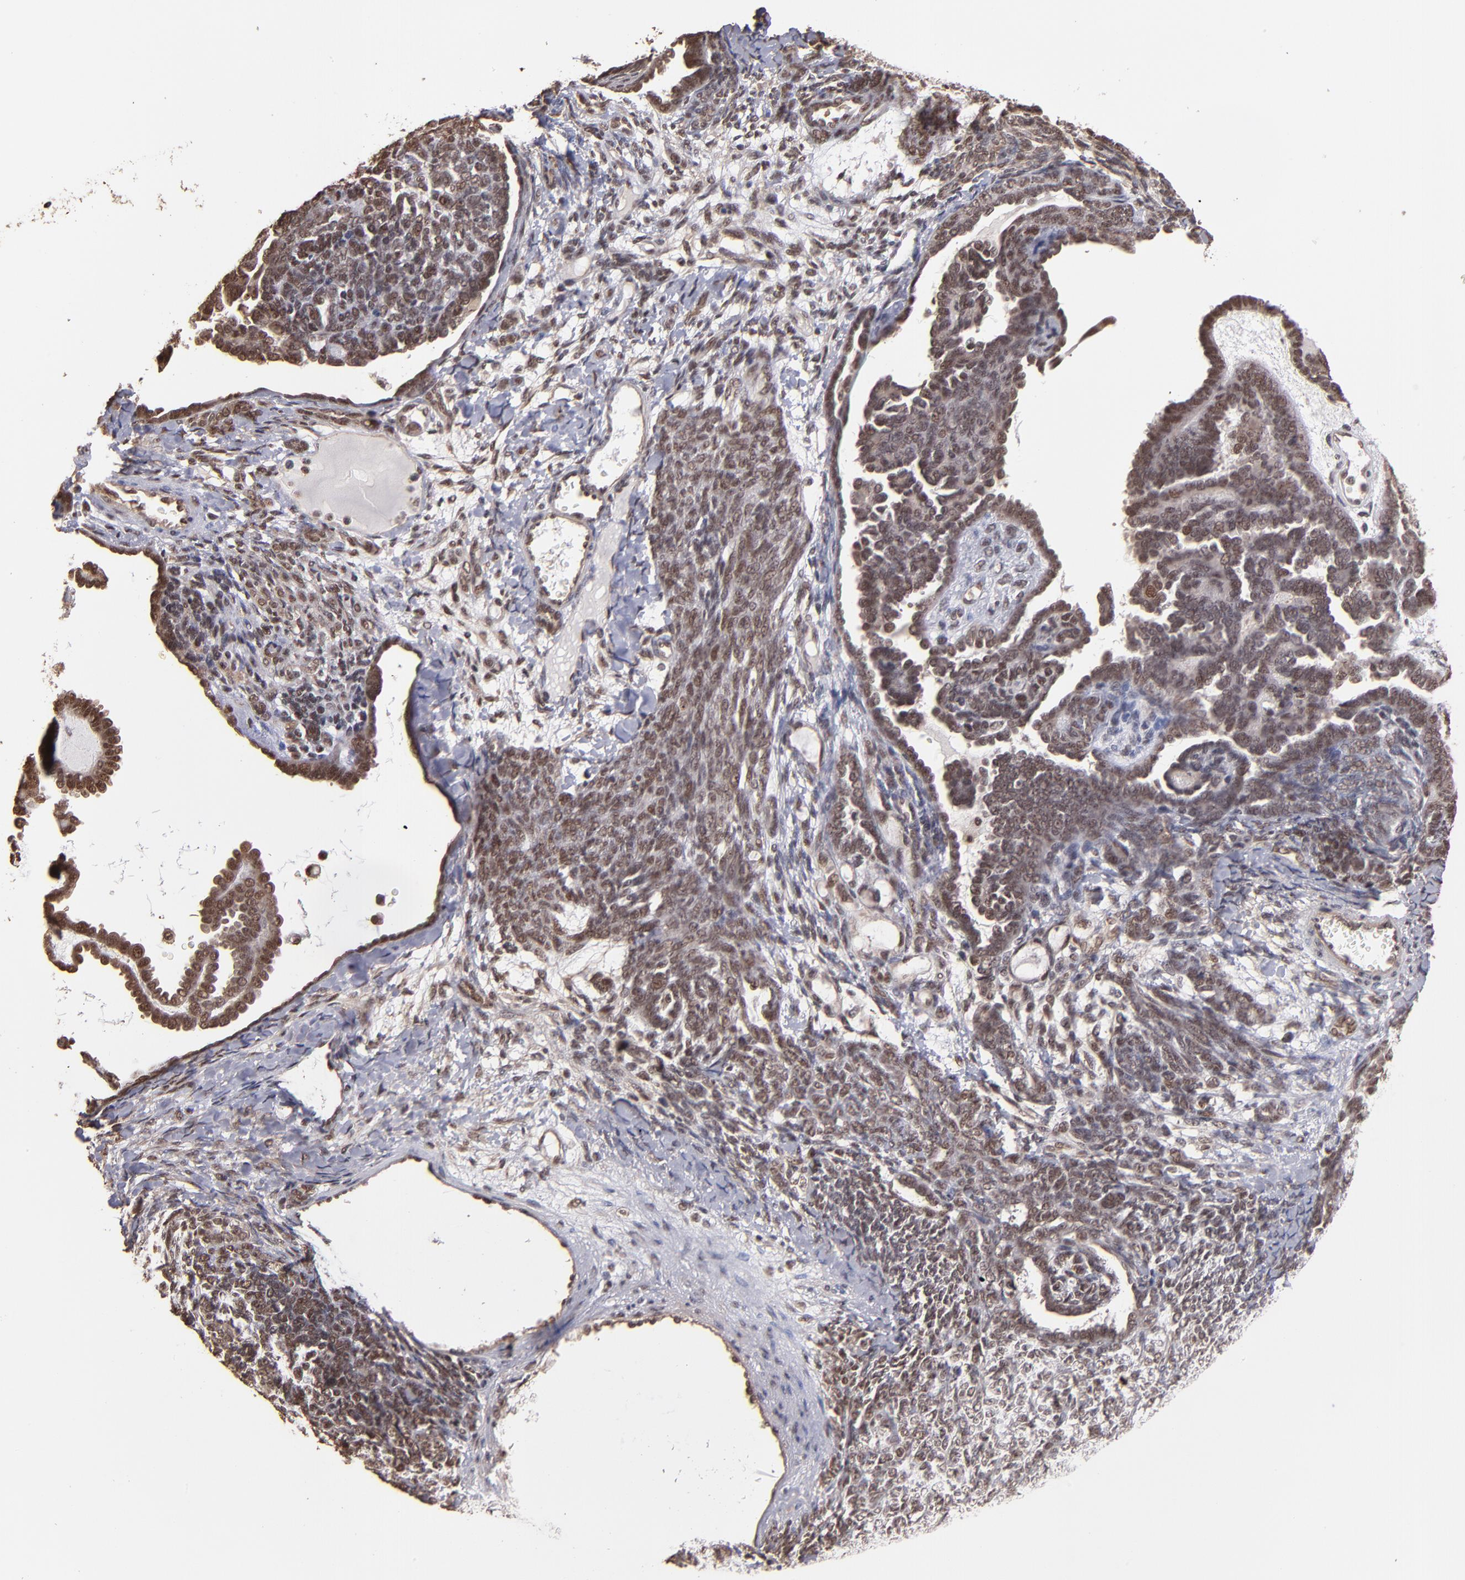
{"staining": {"intensity": "moderate", "quantity": ">75%", "location": "nuclear"}, "tissue": "endometrial cancer", "cell_type": "Tumor cells", "image_type": "cancer", "snomed": [{"axis": "morphology", "description": "Neoplasm, malignant, NOS"}, {"axis": "topography", "description": "Endometrium"}], "caption": "Immunohistochemical staining of human endometrial cancer reveals medium levels of moderate nuclear positivity in about >75% of tumor cells.", "gene": "TERF2", "patient": {"sex": "female", "age": 74}}